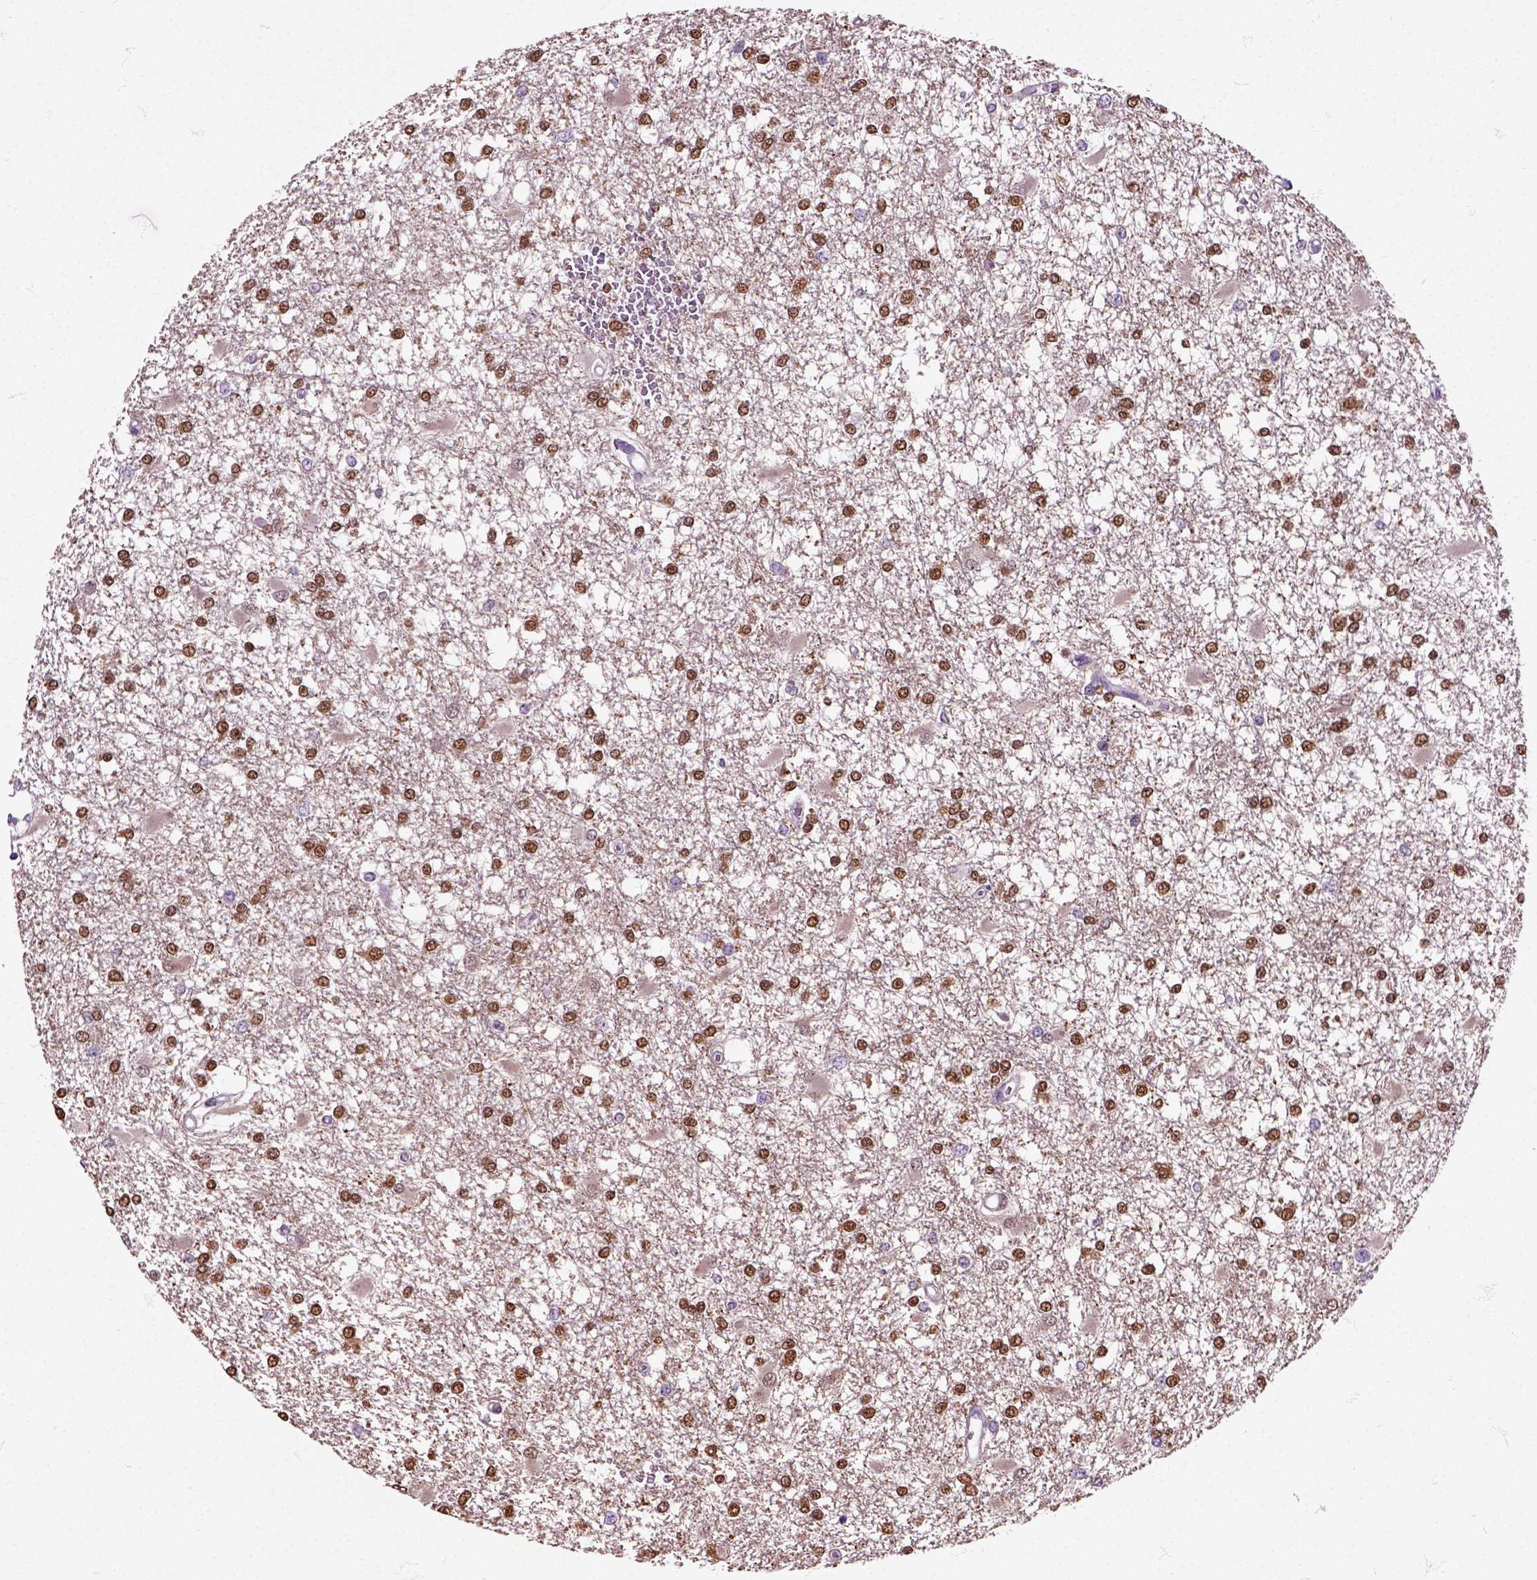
{"staining": {"intensity": "strong", "quantity": ">75%", "location": "nuclear"}, "tissue": "glioma", "cell_type": "Tumor cells", "image_type": "cancer", "snomed": [{"axis": "morphology", "description": "Glioma, malignant, High grade"}, {"axis": "topography", "description": "Cerebral cortex"}], "caption": "About >75% of tumor cells in high-grade glioma (malignant) demonstrate strong nuclear protein expression as visualized by brown immunohistochemical staining.", "gene": "HSPA2", "patient": {"sex": "male", "age": 79}}